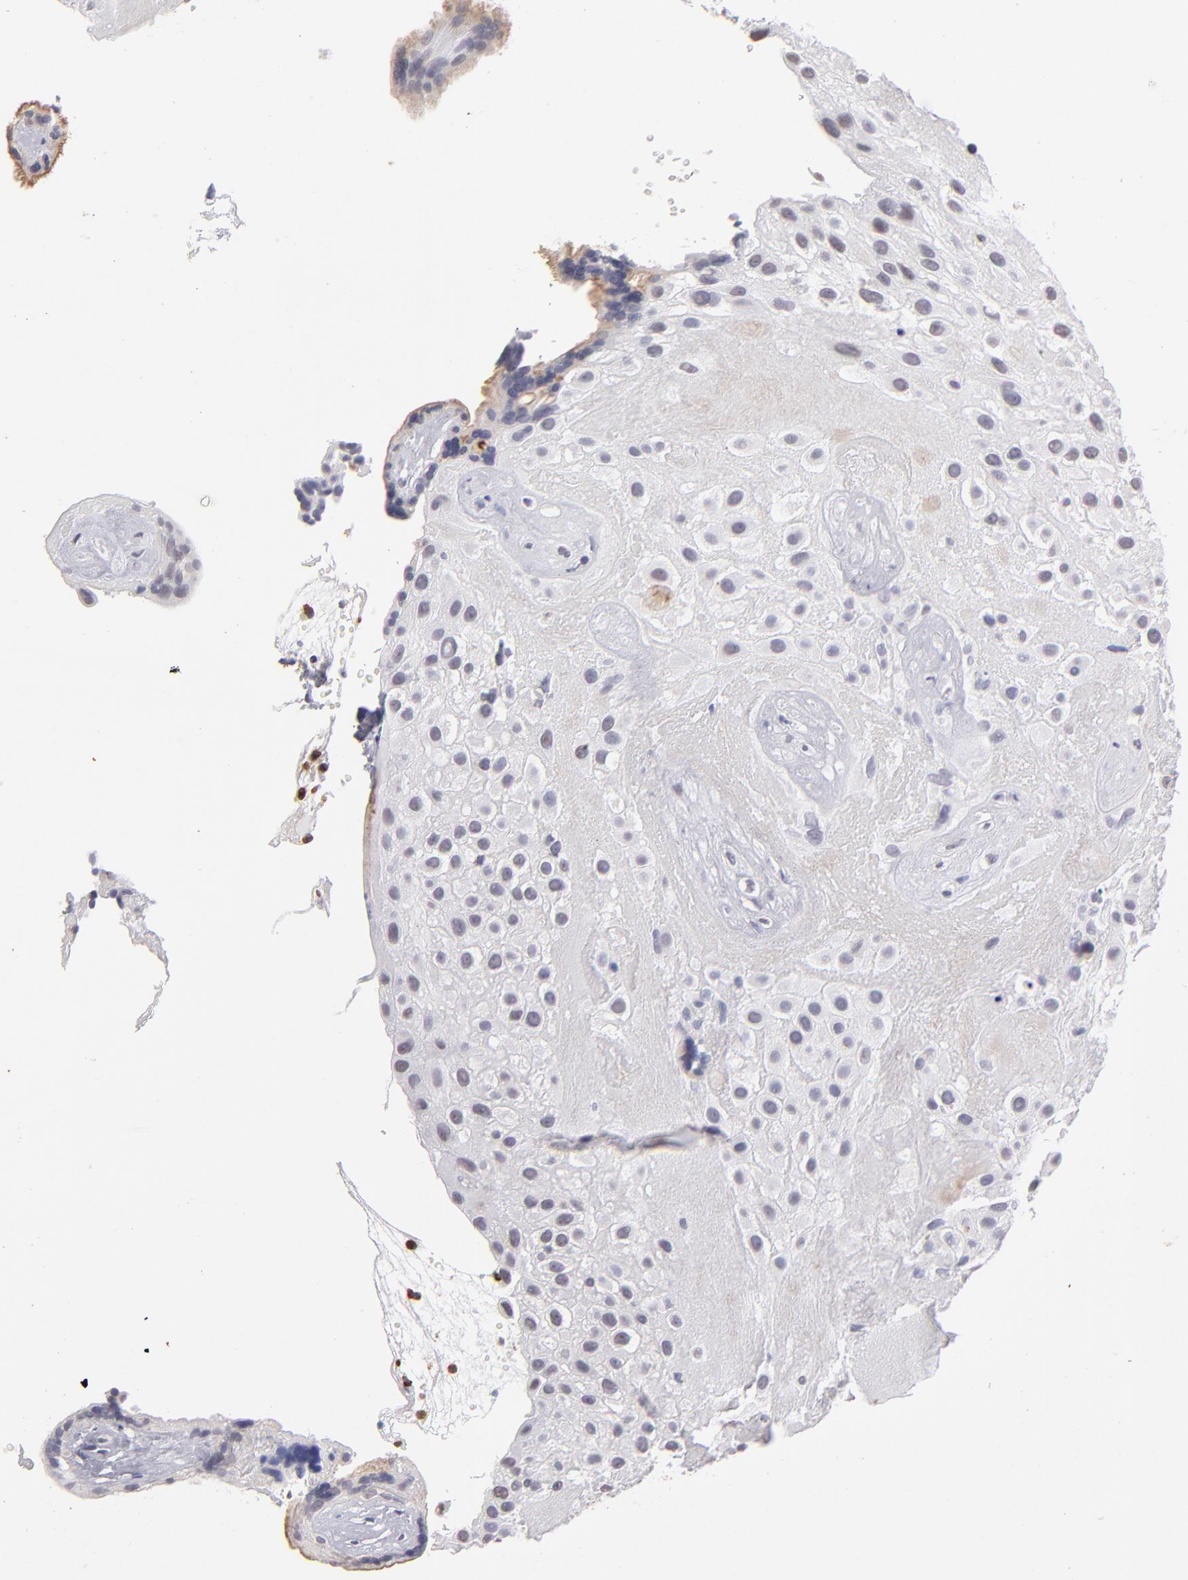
{"staining": {"intensity": "negative", "quantity": "none", "location": "none"}, "tissue": "placenta", "cell_type": "Decidual cells", "image_type": "normal", "snomed": [{"axis": "morphology", "description": "Normal tissue, NOS"}, {"axis": "topography", "description": "Placenta"}], "caption": "This is an immunohistochemistry (IHC) histopathology image of normal placenta. There is no positivity in decidual cells.", "gene": "MGAM", "patient": {"sex": "female", "age": 32}}